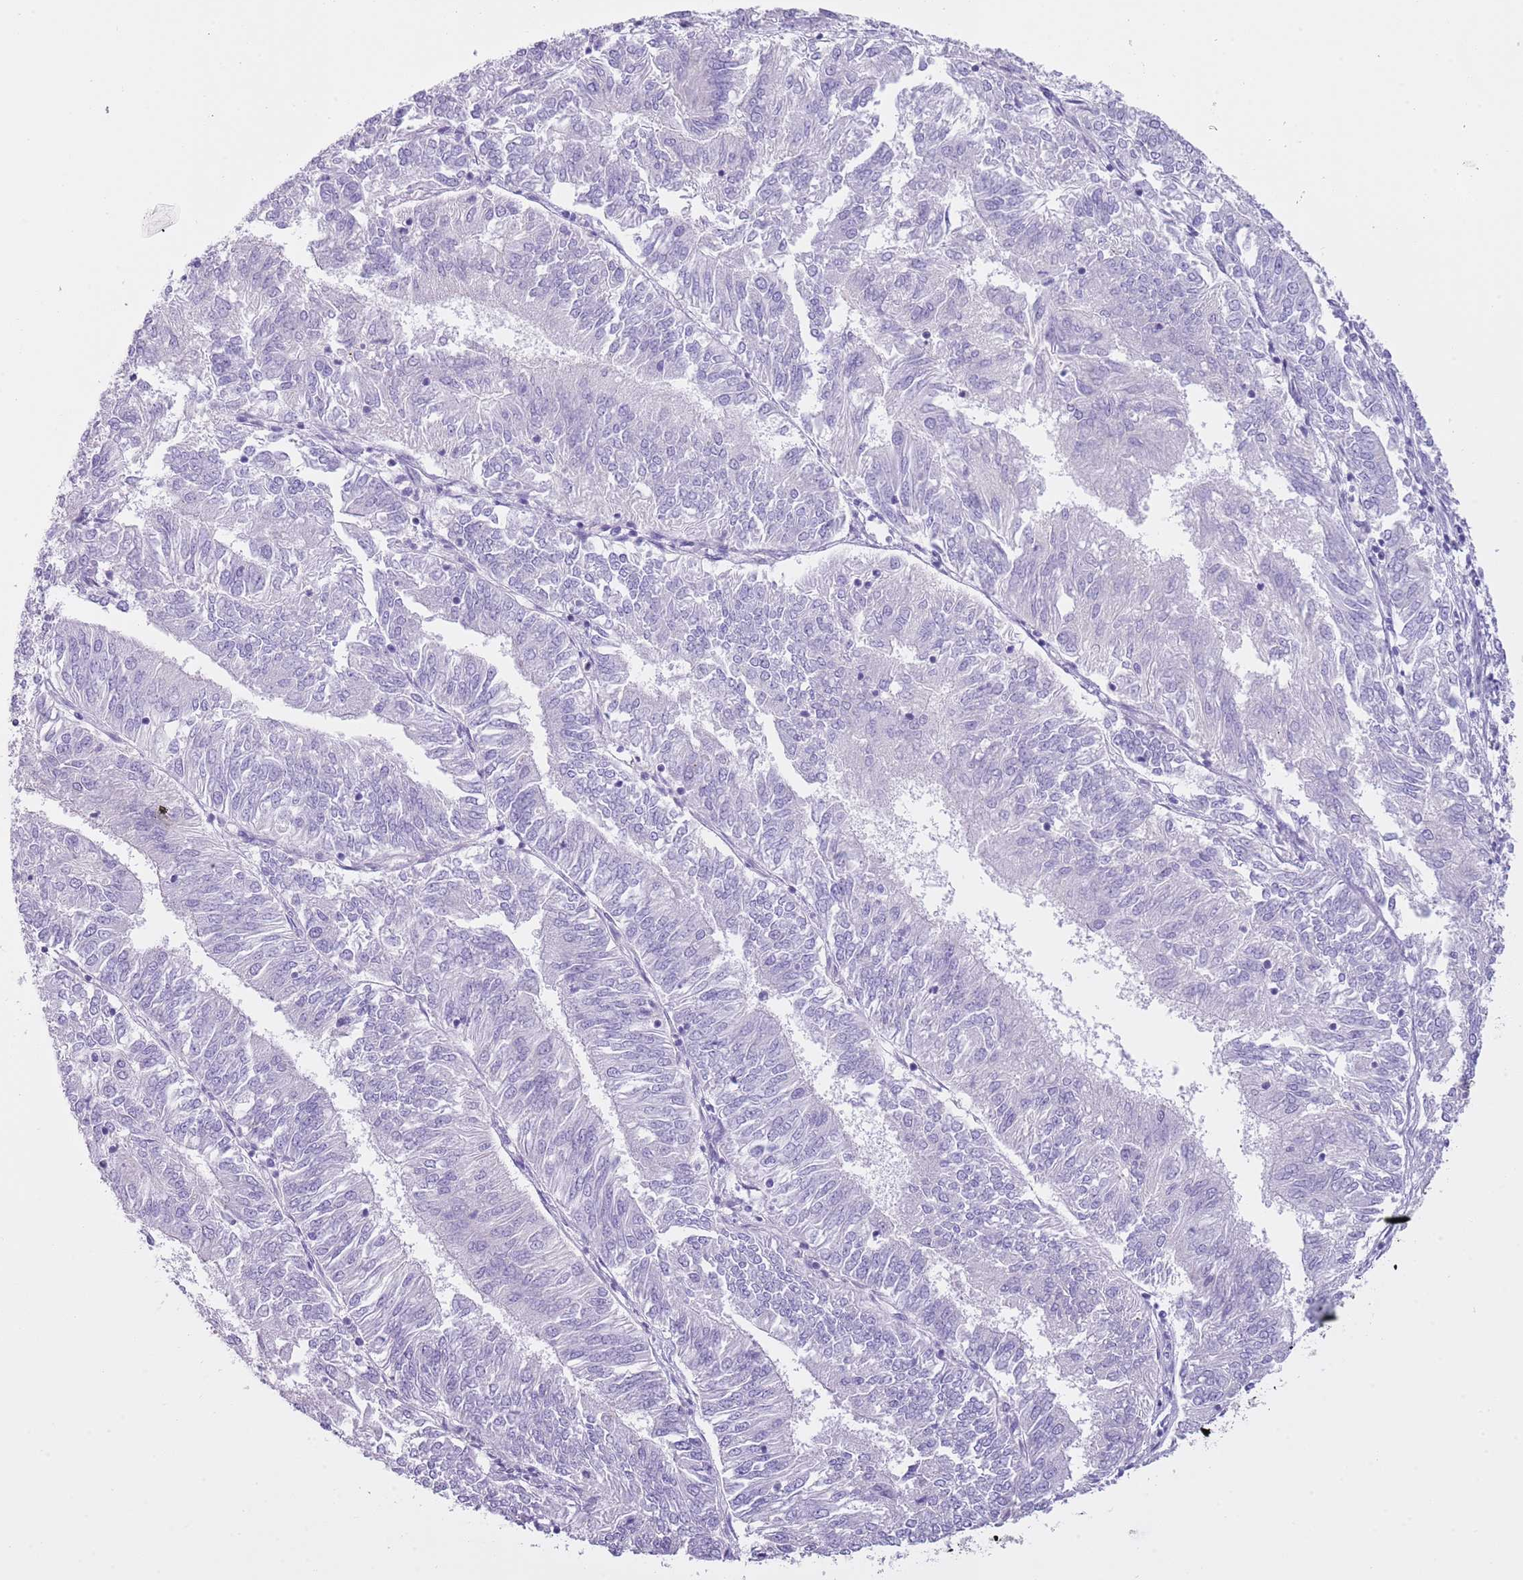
{"staining": {"intensity": "negative", "quantity": "none", "location": "none"}, "tissue": "endometrial cancer", "cell_type": "Tumor cells", "image_type": "cancer", "snomed": [{"axis": "morphology", "description": "Adenocarcinoma, NOS"}, {"axis": "topography", "description": "Endometrium"}], "caption": "Adenocarcinoma (endometrial) was stained to show a protein in brown. There is no significant expression in tumor cells.", "gene": "NBPF6", "patient": {"sex": "female", "age": 58}}